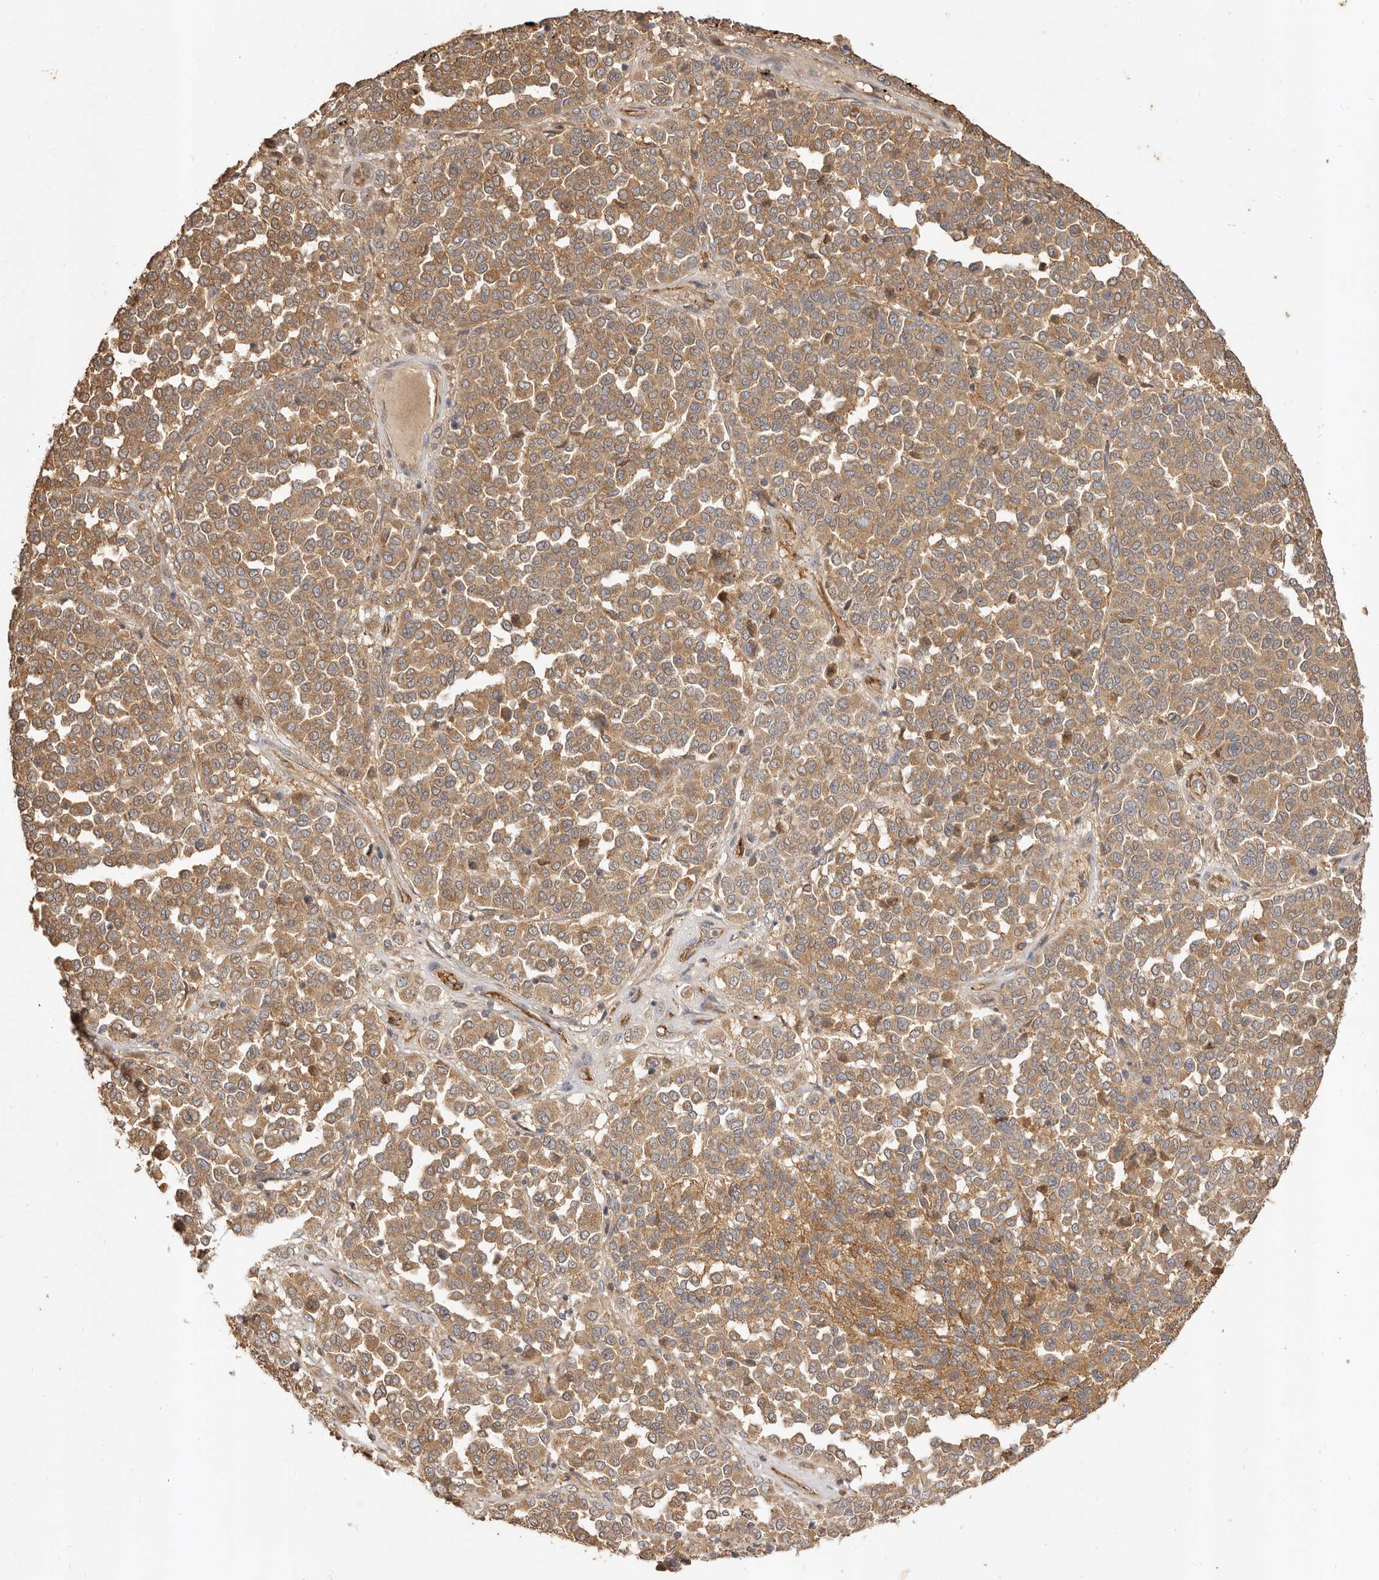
{"staining": {"intensity": "moderate", "quantity": ">75%", "location": "cytoplasmic/membranous"}, "tissue": "melanoma", "cell_type": "Tumor cells", "image_type": "cancer", "snomed": [{"axis": "morphology", "description": "Malignant melanoma, Metastatic site"}, {"axis": "topography", "description": "Pancreas"}], "caption": "This is a histology image of immunohistochemistry staining of melanoma, which shows moderate positivity in the cytoplasmic/membranous of tumor cells.", "gene": "ADAMTS9", "patient": {"sex": "female", "age": 30}}